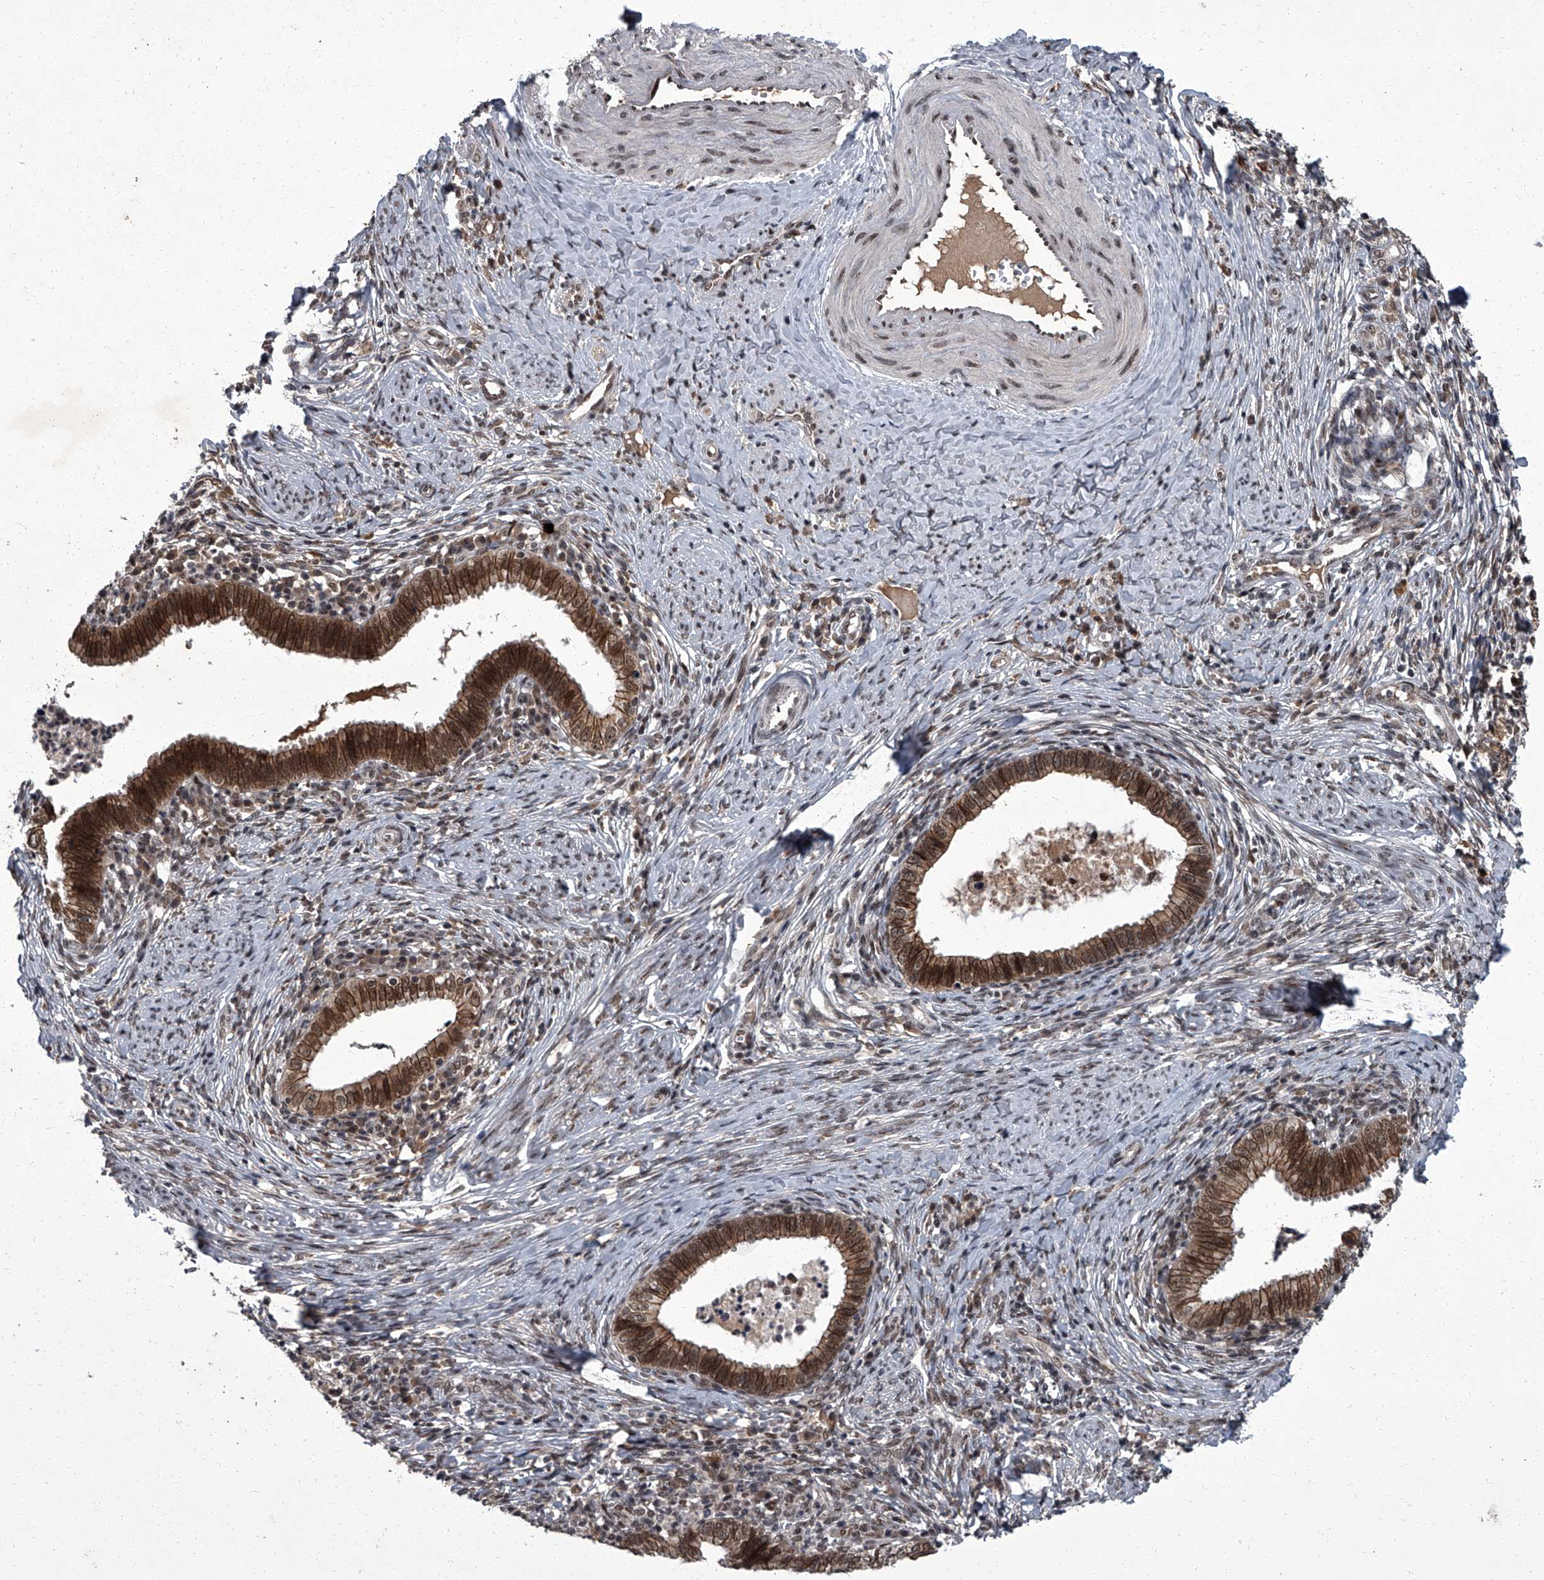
{"staining": {"intensity": "moderate", "quantity": ">75%", "location": "cytoplasmic/membranous,nuclear"}, "tissue": "cervical cancer", "cell_type": "Tumor cells", "image_type": "cancer", "snomed": [{"axis": "morphology", "description": "Adenocarcinoma, NOS"}, {"axis": "topography", "description": "Cervix"}], "caption": "This is a micrograph of IHC staining of cervical adenocarcinoma, which shows moderate expression in the cytoplasmic/membranous and nuclear of tumor cells.", "gene": "ZNF518B", "patient": {"sex": "female", "age": 36}}